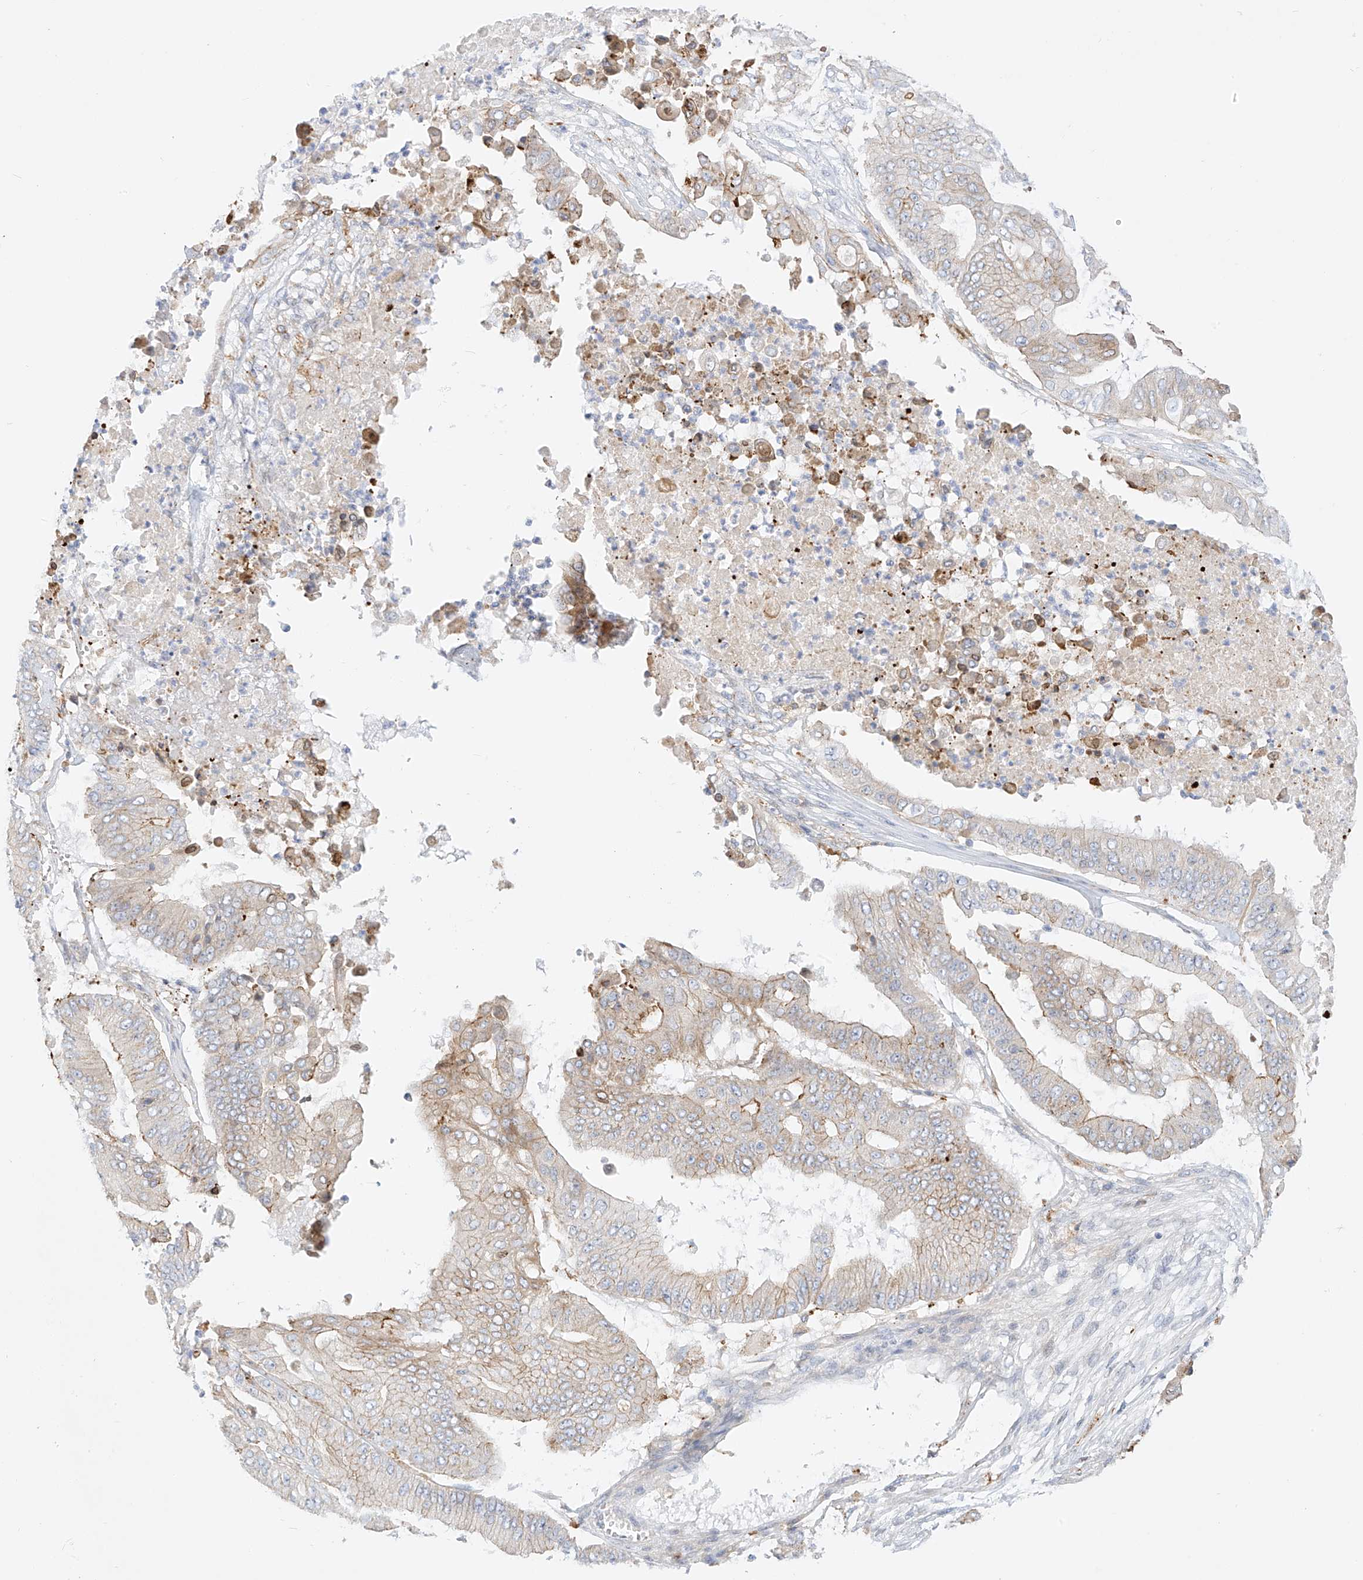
{"staining": {"intensity": "moderate", "quantity": "25%-75%", "location": "cytoplasmic/membranous"}, "tissue": "pancreatic cancer", "cell_type": "Tumor cells", "image_type": "cancer", "snomed": [{"axis": "morphology", "description": "Adenocarcinoma, NOS"}, {"axis": "topography", "description": "Pancreas"}], "caption": "IHC micrograph of neoplastic tissue: pancreatic cancer (adenocarcinoma) stained using immunohistochemistry shows medium levels of moderate protein expression localized specifically in the cytoplasmic/membranous of tumor cells, appearing as a cytoplasmic/membranous brown color.", "gene": "PCYOX1", "patient": {"sex": "female", "age": 77}}